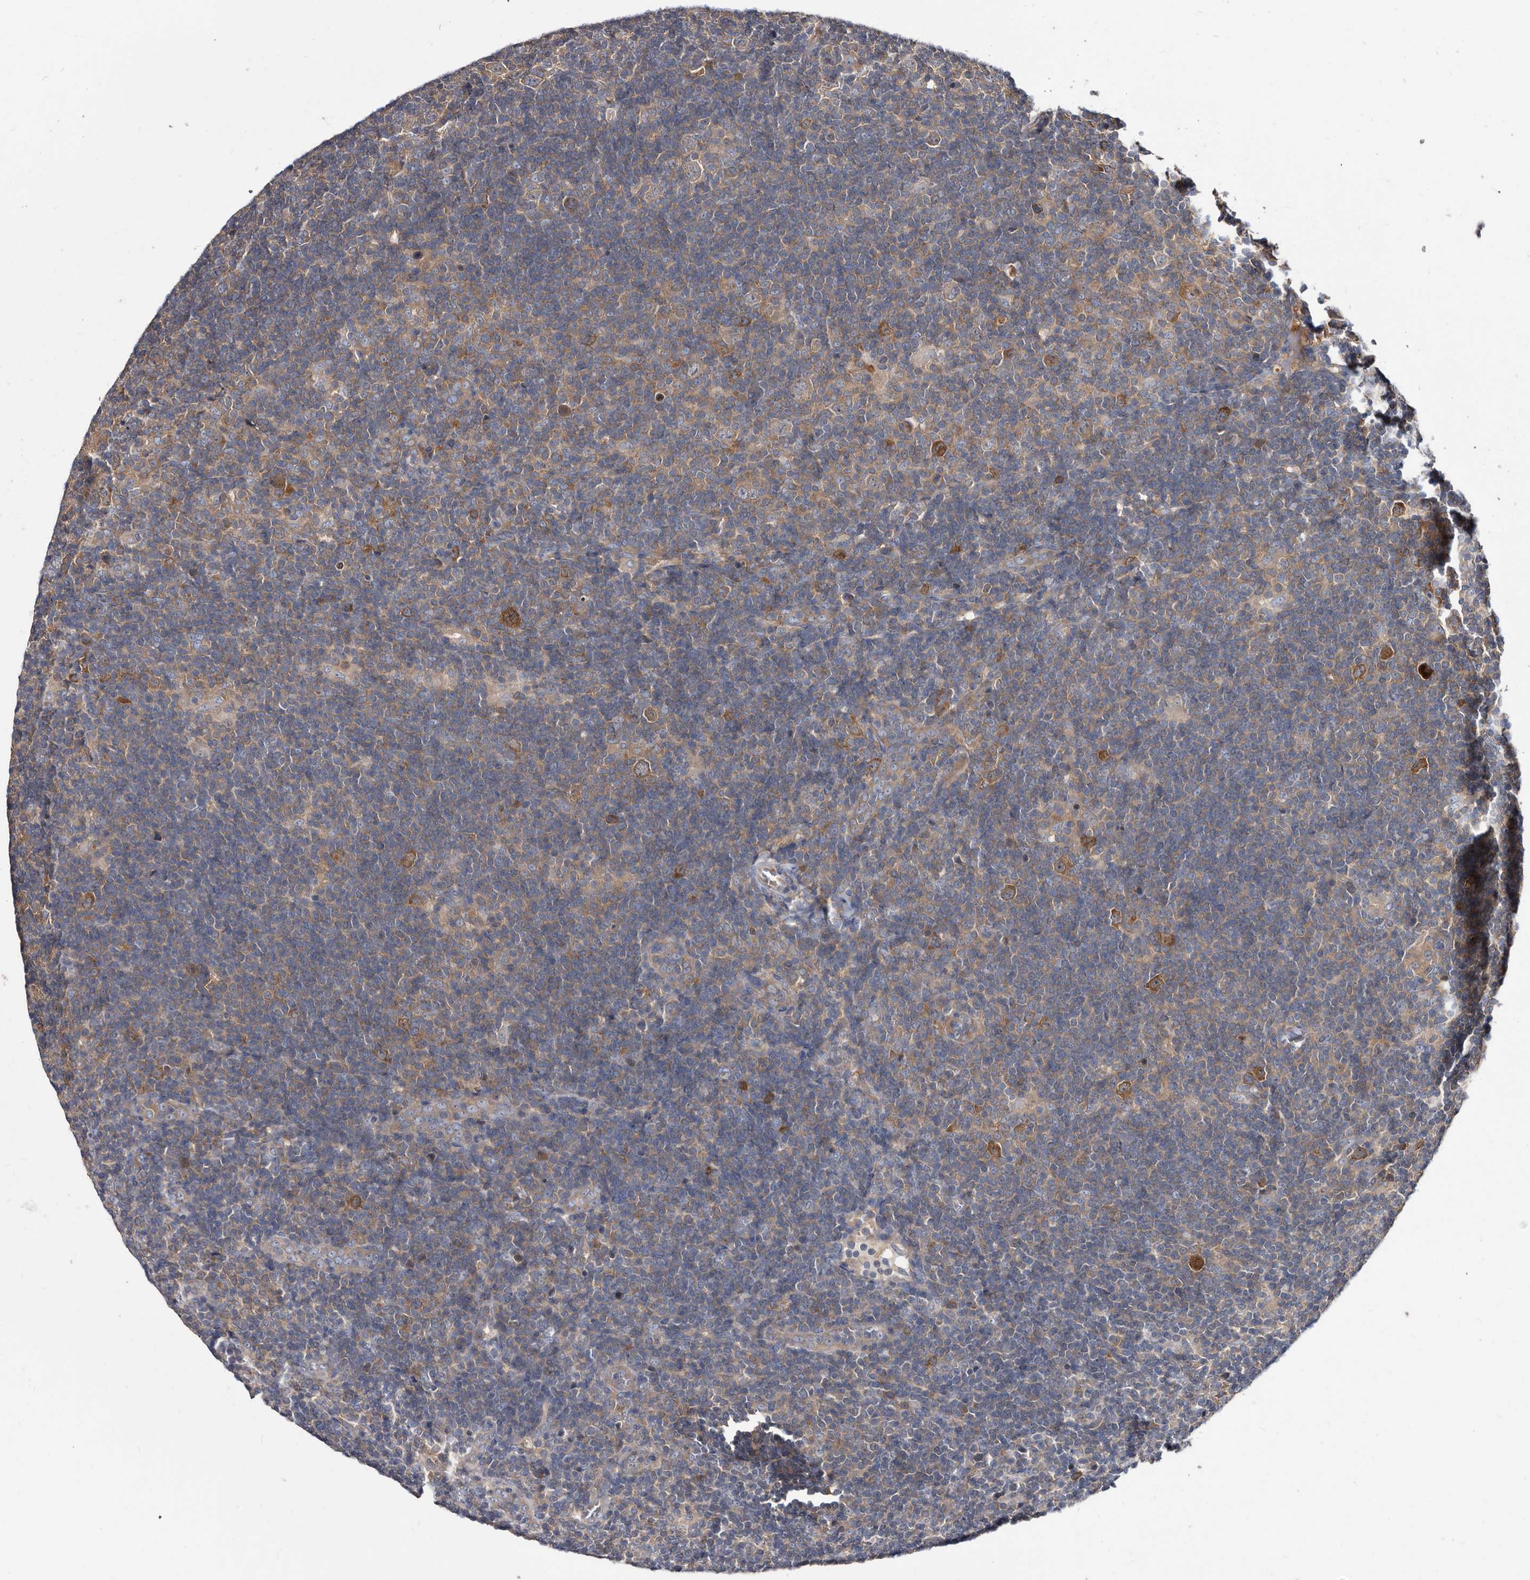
{"staining": {"intensity": "moderate", "quantity": ">75%", "location": "cytoplasmic/membranous"}, "tissue": "lymphoma", "cell_type": "Tumor cells", "image_type": "cancer", "snomed": [{"axis": "morphology", "description": "Hodgkin's disease, NOS"}, {"axis": "topography", "description": "Lymph node"}], "caption": "DAB immunohistochemical staining of human lymphoma reveals moderate cytoplasmic/membranous protein expression in about >75% of tumor cells.", "gene": "ABCF2", "patient": {"sex": "female", "age": 57}}